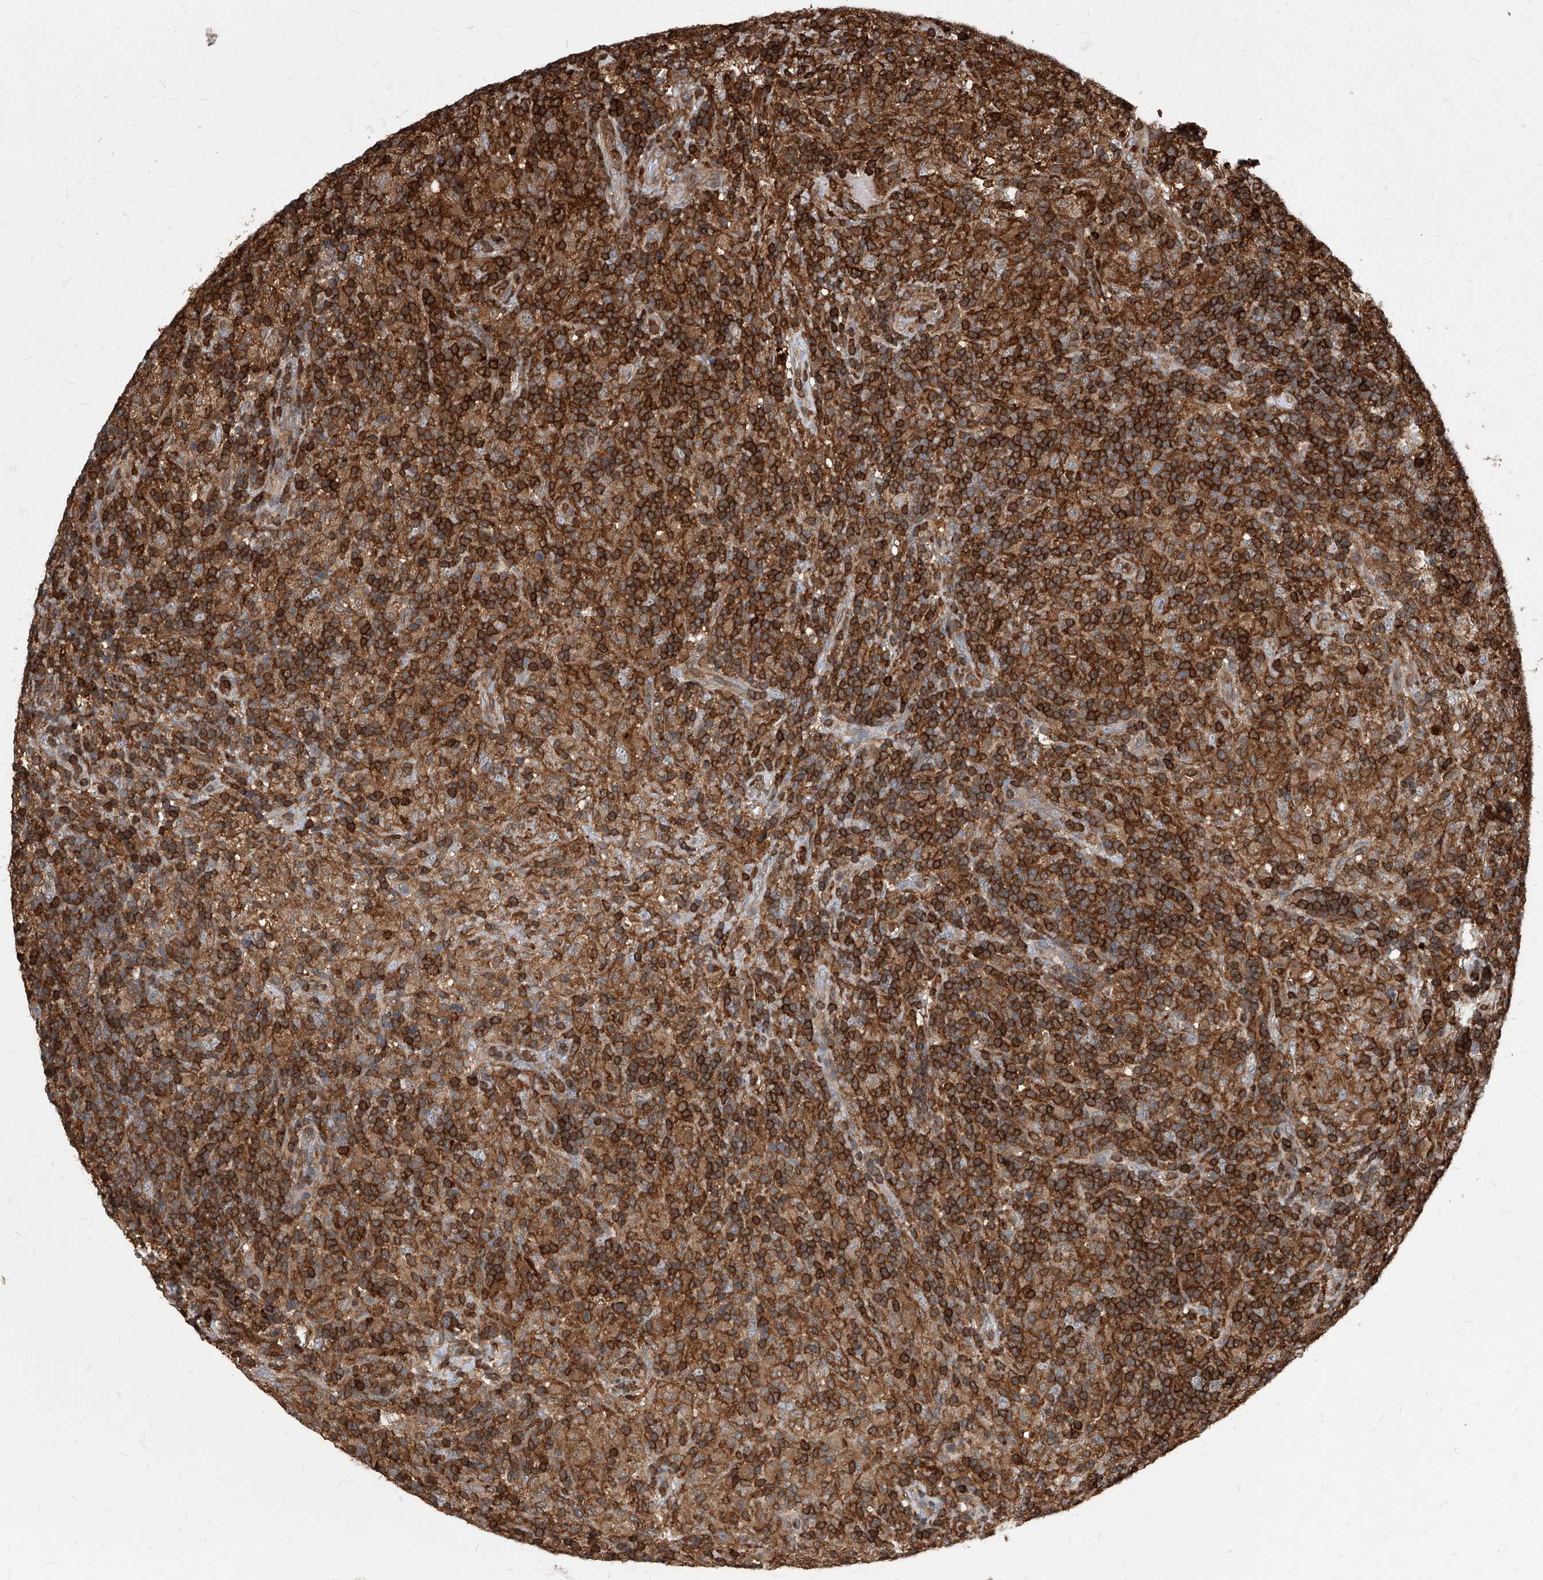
{"staining": {"intensity": "negative", "quantity": "none", "location": "none"}, "tissue": "lymphoma", "cell_type": "Tumor cells", "image_type": "cancer", "snomed": [{"axis": "morphology", "description": "Hodgkin's disease, NOS"}, {"axis": "topography", "description": "Lymph node"}], "caption": "Tumor cells show no significant protein positivity in lymphoma.", "gene": "ABRACL", "patient": {"sex": "male", "age": 70}}